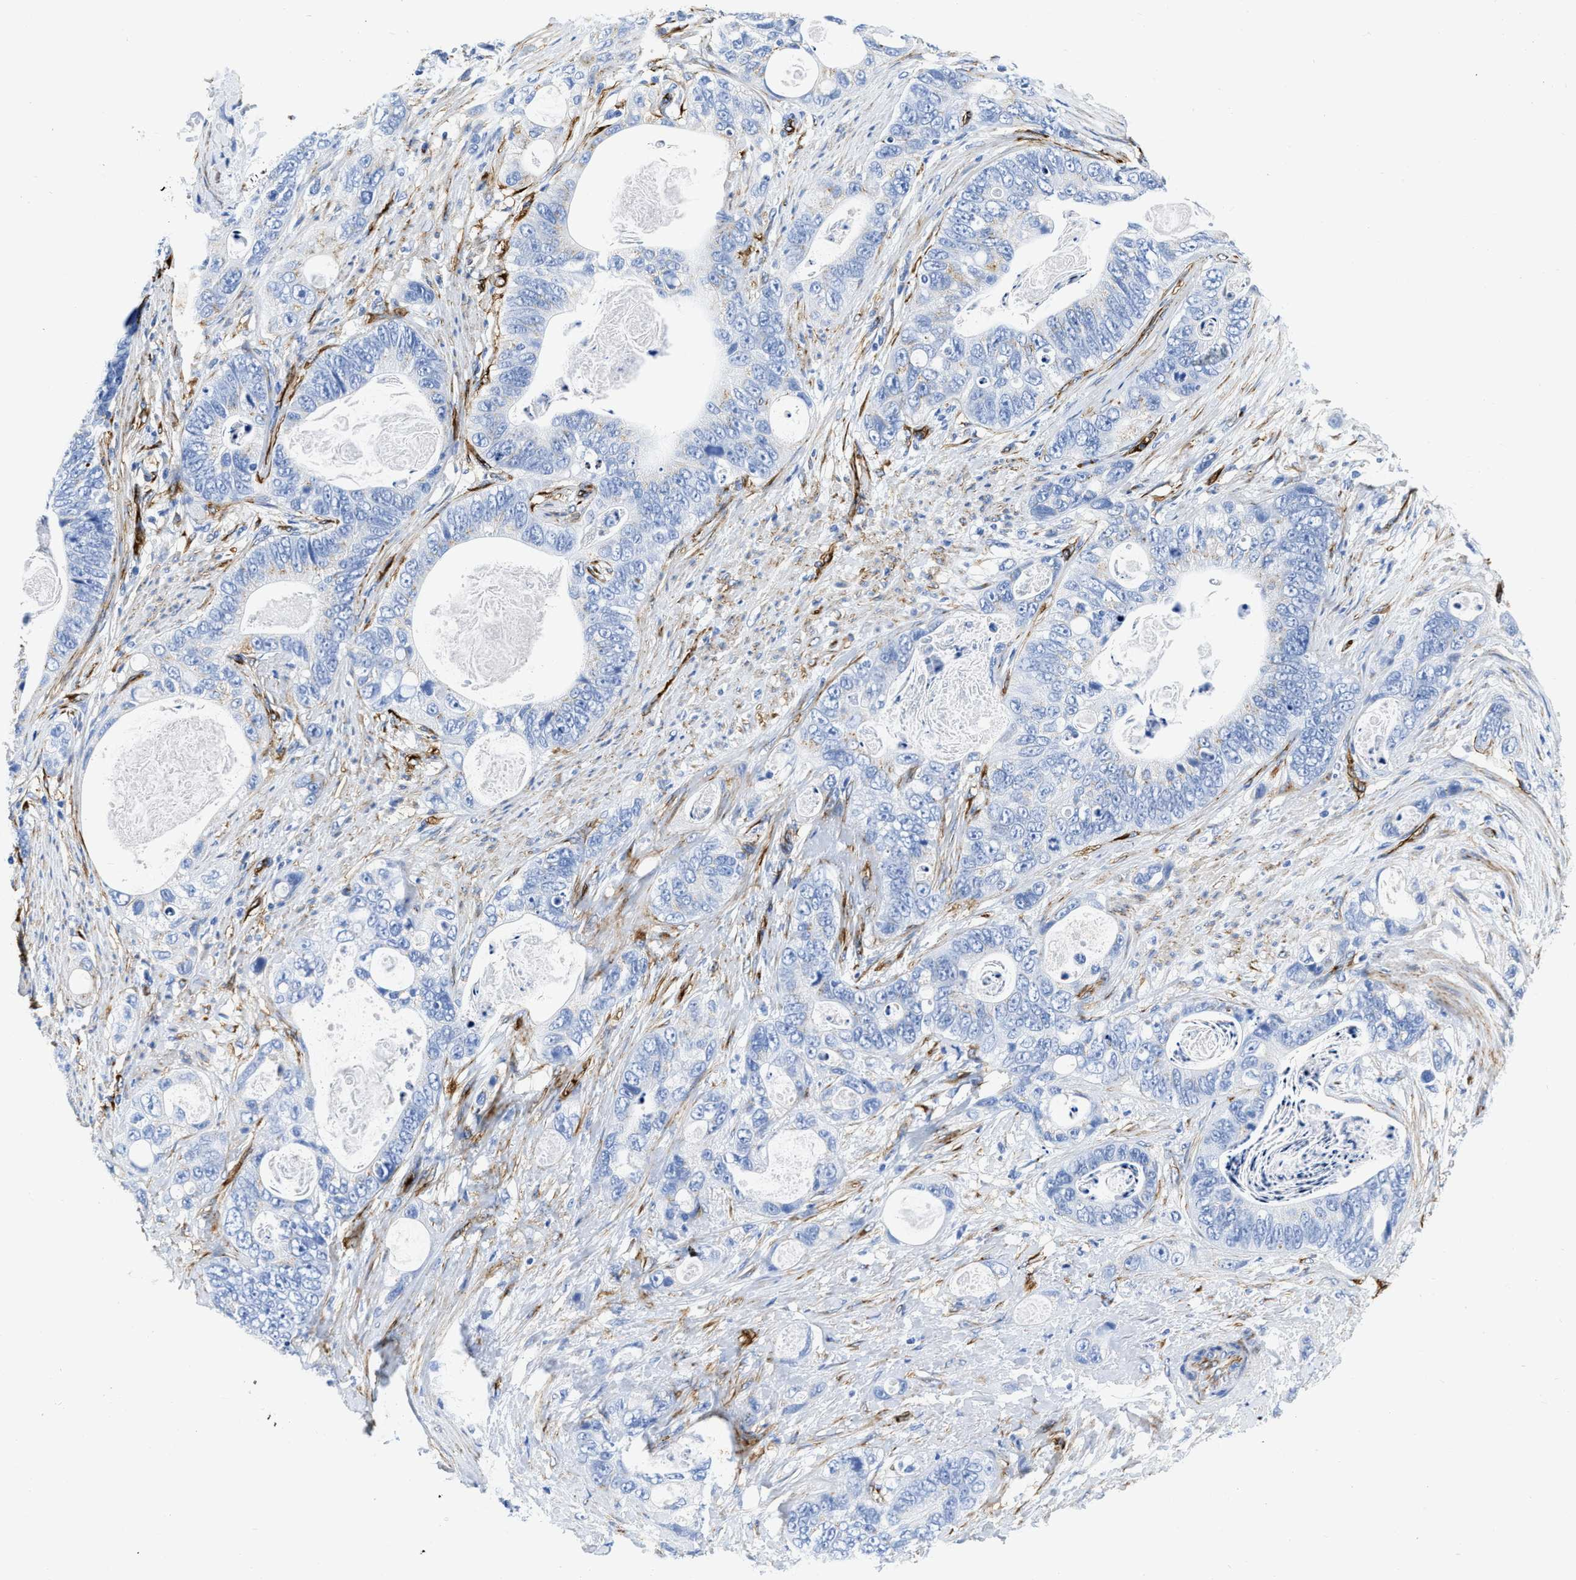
{"staining": {"intensity": "negative", "quantity": "none", "location": "none"}, "tissue": "stomach cancer", "cell_type": "Tumor cells", "image_type": "cancer", "snomed": [{"axis": "morphology", "description": "Normal tissue, NOS"}, {"axis": "morphology", "description": "Adenocarcinoma, NOS"}, {"axis": "topography", "description": "Stomach"}], "caption": "DAB (3,3'-diaminobenzidine) immunohistochemical staining of human adenocarcinoma (stomach) demonstrates no significant staining in tumor cells.", "gene": "TVP23B", "patient": {"sex": "female", "age": 89}}